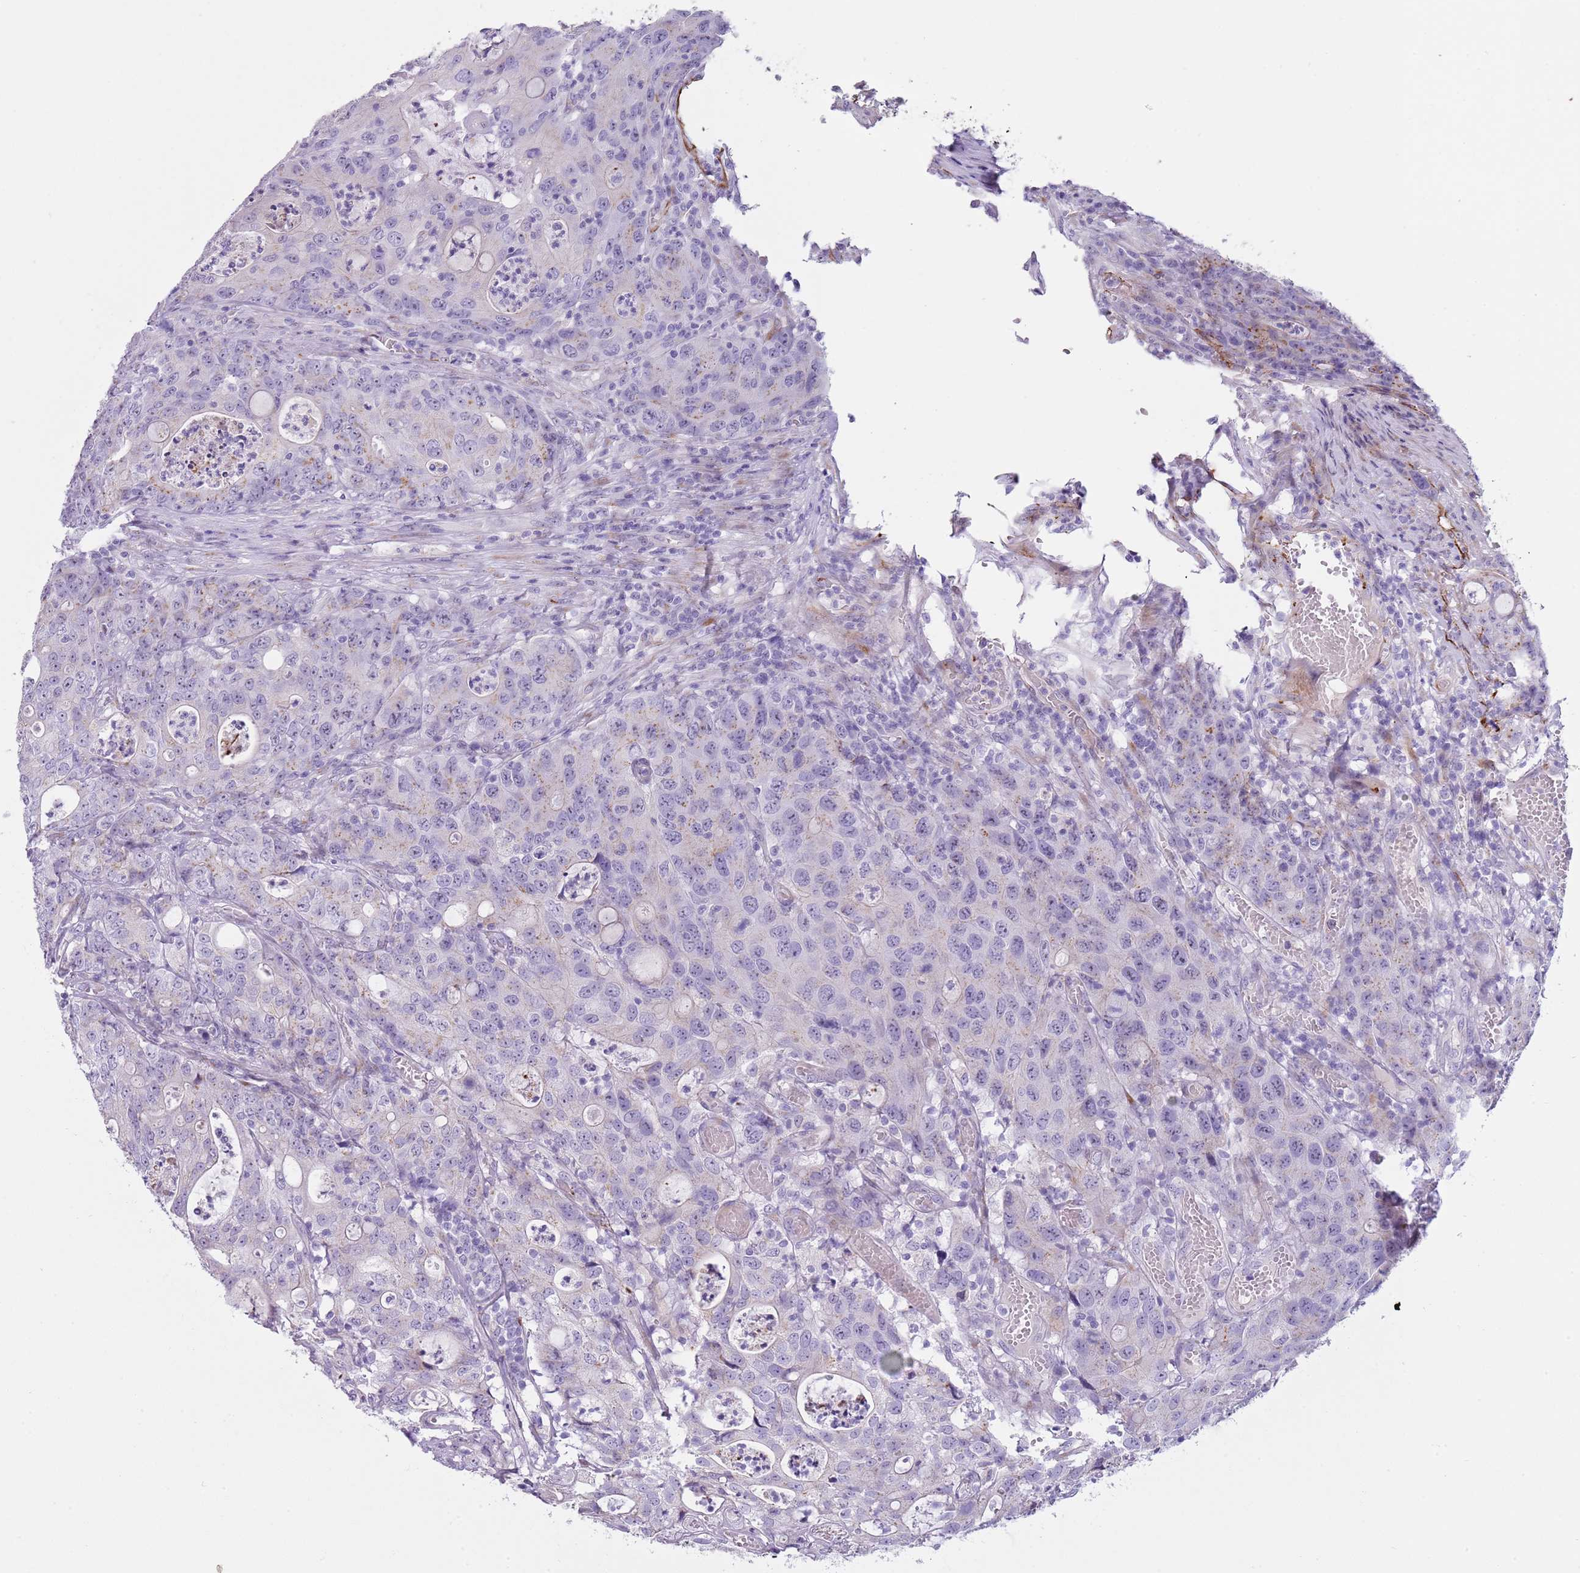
{"staining": {"intensity": "negative", "quantity": "none", "location": "none"}, "tissue": "colorectal cancer", "cell_type": "Tumor cells", "image_type": "cancer", "snomed": [{"axis": "morphology", "description": "Adenocarcinoma, NOS"}, {"axis": "topography", "description": "Colon"}], "caption": "Micrograph shows no significant protein staining in tumor cells of colorectal cancer (adenocarcinoma). (Immunohistochemistry (ihc), brightfield microscopy, high magnification).", "gene": "NBPF6", "patient": {"sex": "male", "age": 83}}